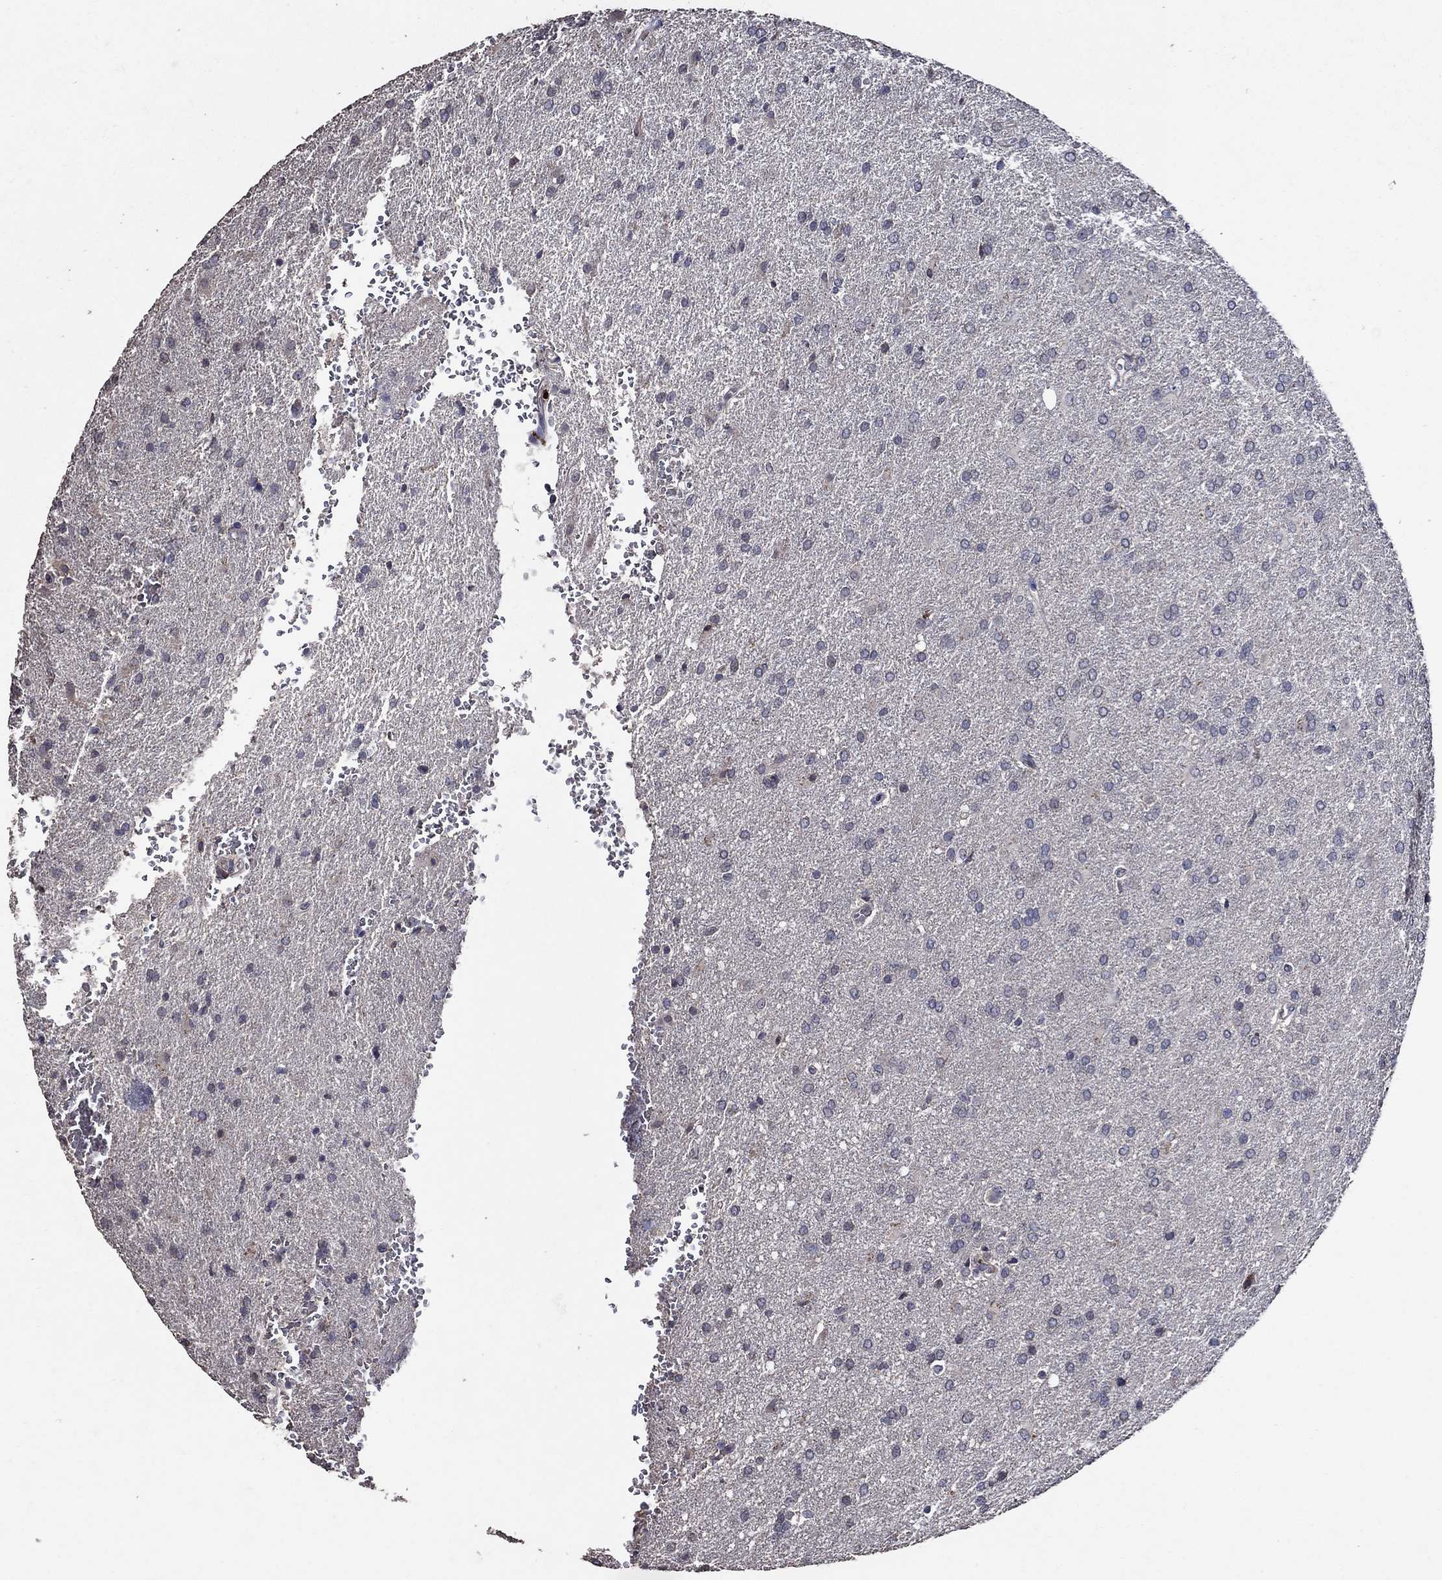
{"staining": {"intensity": "negative", "quantity": "none", "location": "none"}, "tissue": "glioma", "cell_type": "Tumor cells", "image_type": "cancer", "snomed": [{"axis": "morphology", "description": "Glioma, malignant, High grade"}, {"axis": "topography", "description": "Brain"}], "caption": "A photomicrograph of glioma stained for a protein demonstrates no brown staining in tumor cells. (Immunohistochemistry, brightfield microscopy, high magnification).", "gene": "HAP1", "patient": {"sex": "male", "age": 68}}